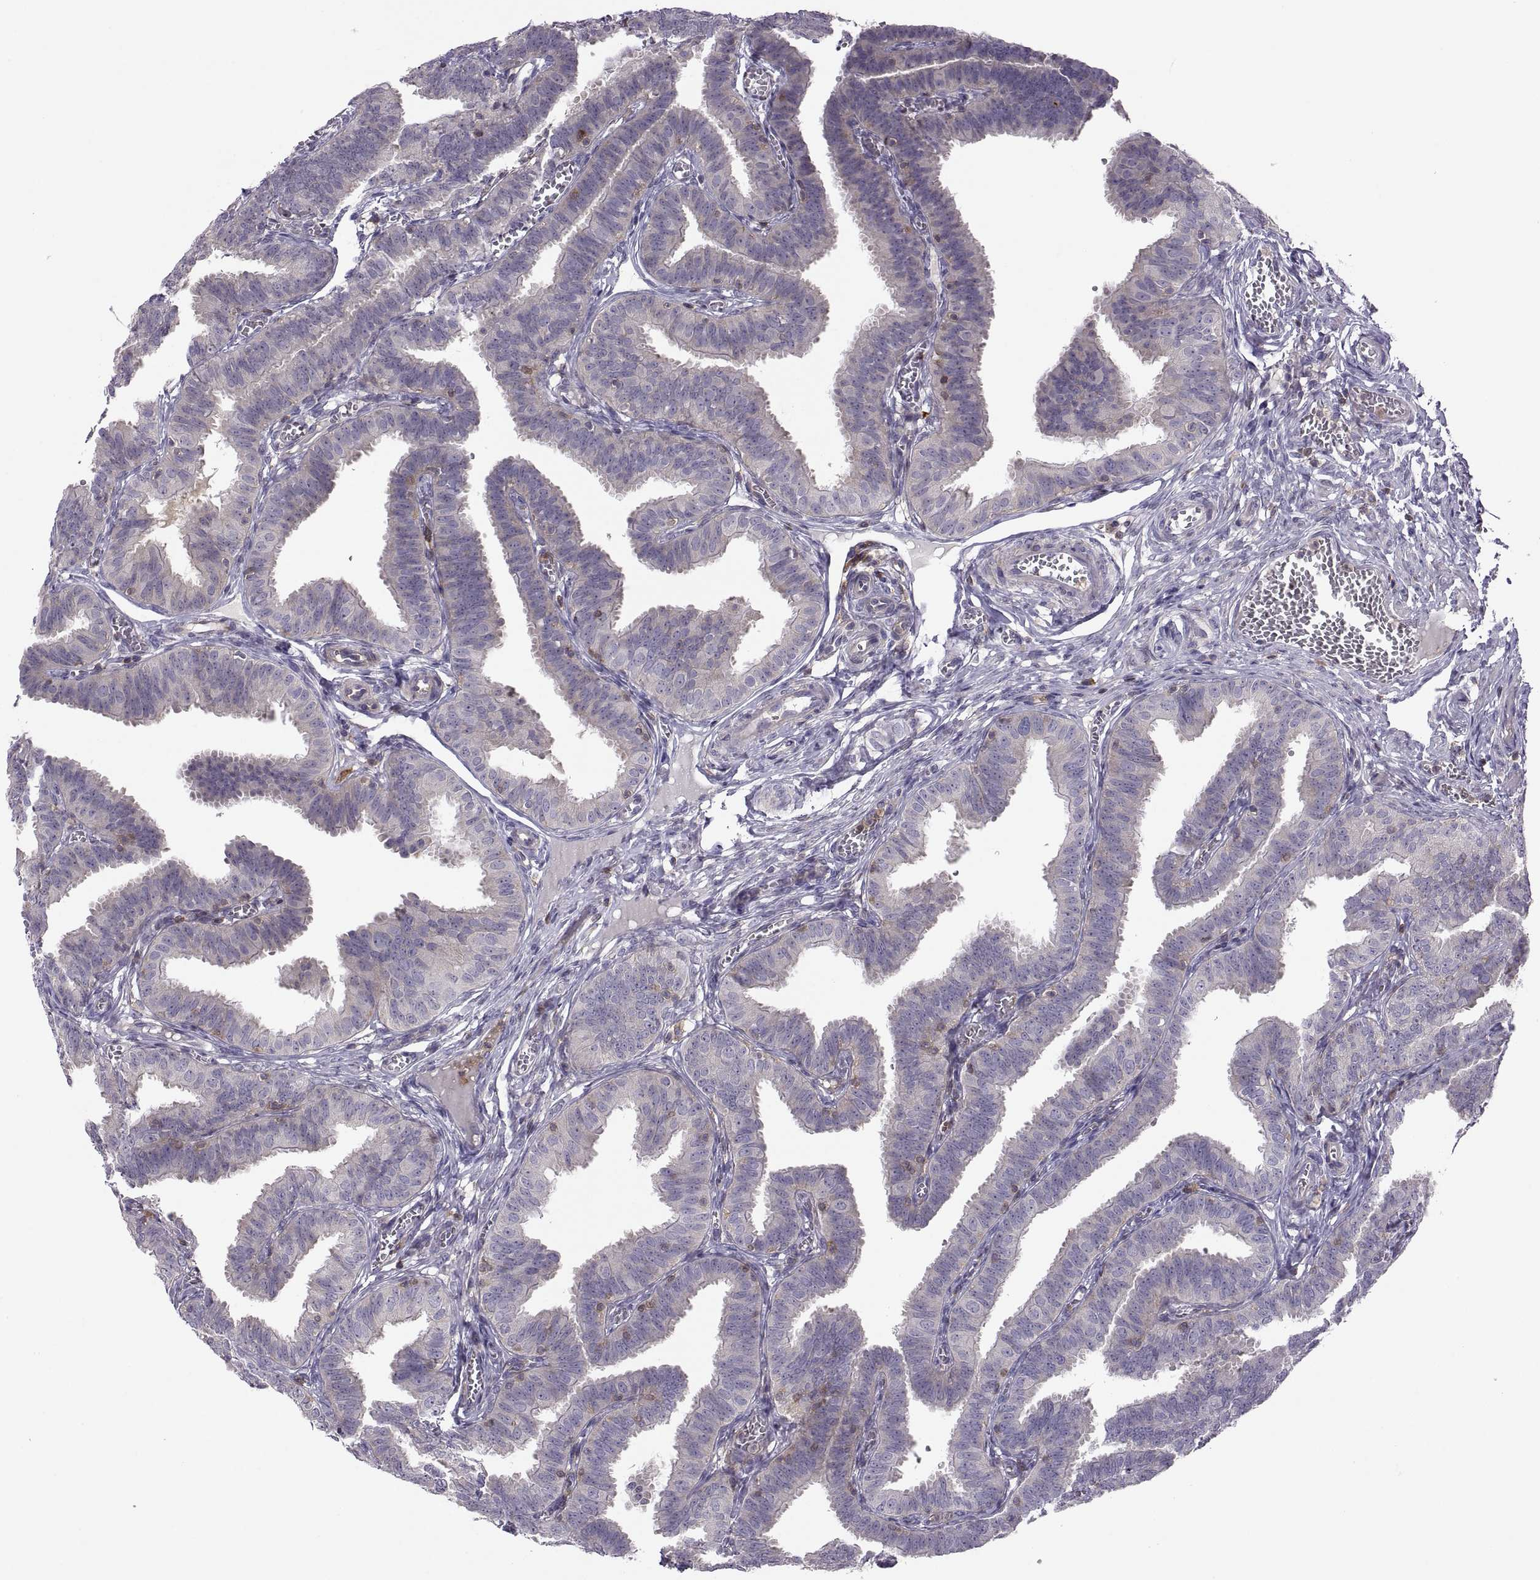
{"staining": {"intensity": "negative", "quantity": "none", "location": "none"}, "tissue": "fallopian tube", "cell_type": "Glandular cells", "image_type": "normal", "snomed": [{"axis": "morphology", "description": "Normal tissue, NOS"}, {"axis": "topography", "description": "Fallopian tube"}], "caption": "DAB immunohistochemical staining of unremarkable fallopian tube exhibits no significant positivity in glandular cells.", "gene": "SPATA32", "patient": {"sex": "female", "age": 25}}